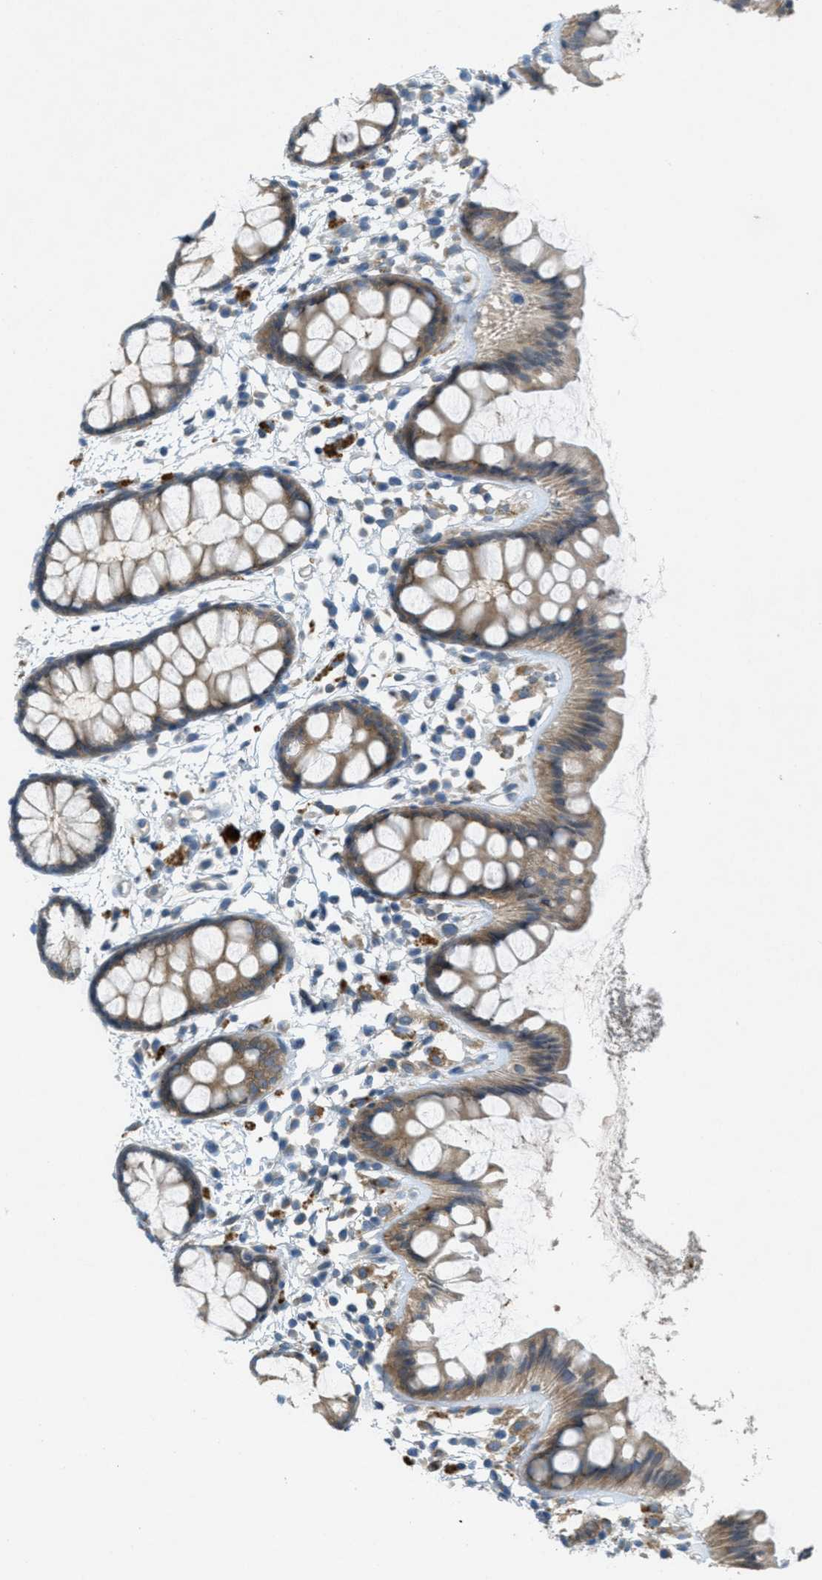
{"staining": {"intensity": "moderate", "quantity": ">75%", "location": "cytoplasmic/membranous"}, "tissue": "rectum", "cell_type": "Glandular cells", "image_type": "normal", "snomed": [{"axis": "morphology", "description": "Normal tissue, NOS"}, {"axis": "topography", "description": "Rectum"}], "caption": "Human rectum stained with a brown dye demonstrates moderate cytoplasmic/membranous positive positivity in approximately >75% of glandular cells.", "gene": "SIGMAR1", "patient": {"sex": "female", "age": 66}}